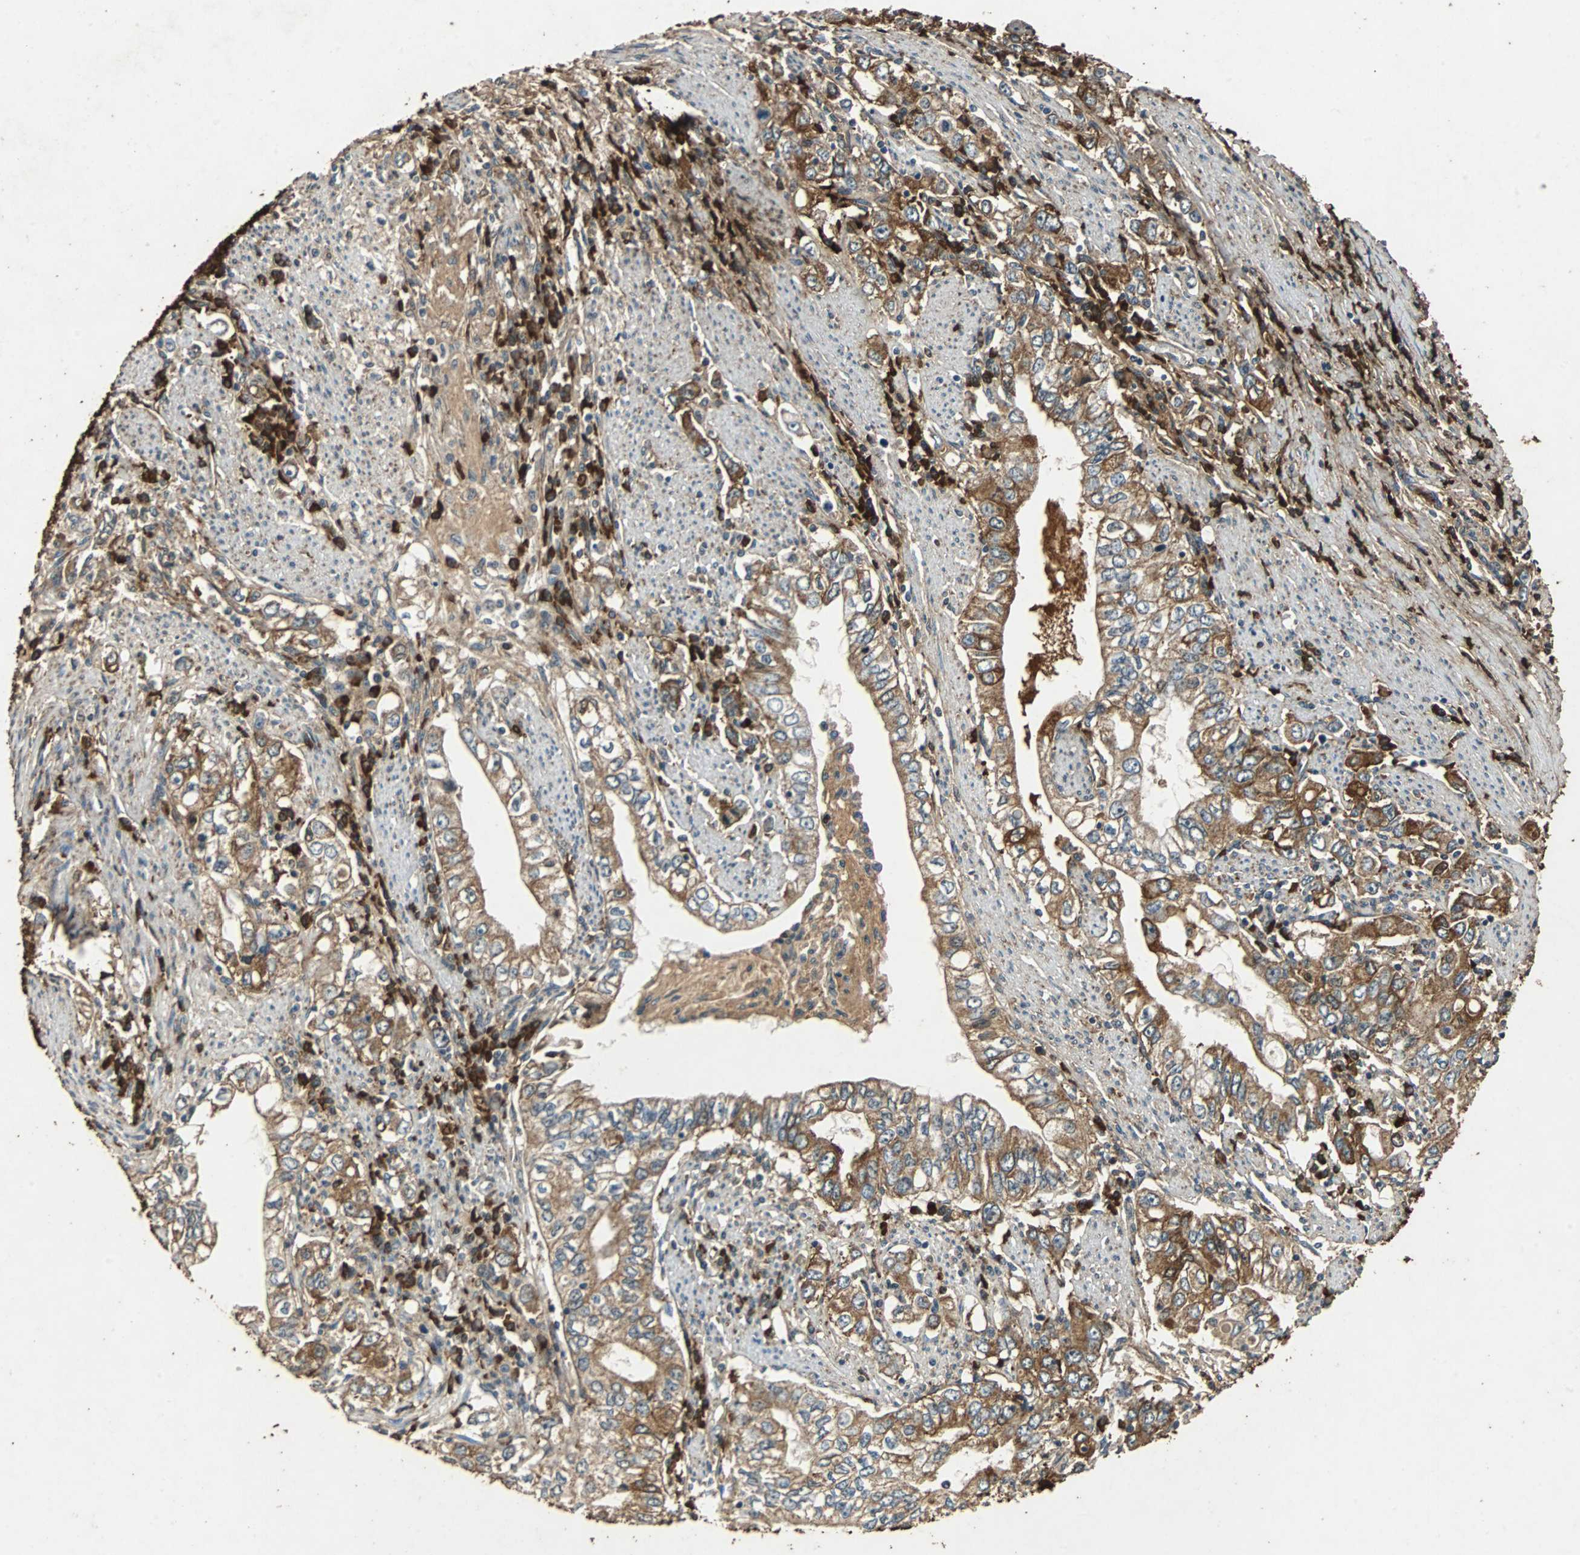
{"staining": {"intensity": "strong", "quantity": ">75%", "location": "cytoplasmic/membranous"}, "tissue": "stomach cancer", "cell_type": "Tumor cells", "image_type": "cancer", "snomed": [{"axis": "morphology", "description": "Adenocarcinoma, NOS"}, {"axis": "topography", "description": "Stomach, lower"}], "caption": "Stomach cancer (adenocarcinoma) stained with DAB IHC exhibits high levels of strong cytoplasmic/membranous staining in approximately >75% of tumor cells.", "gene": "NAA10", "patient": {"sex": "female", "age": 72}}